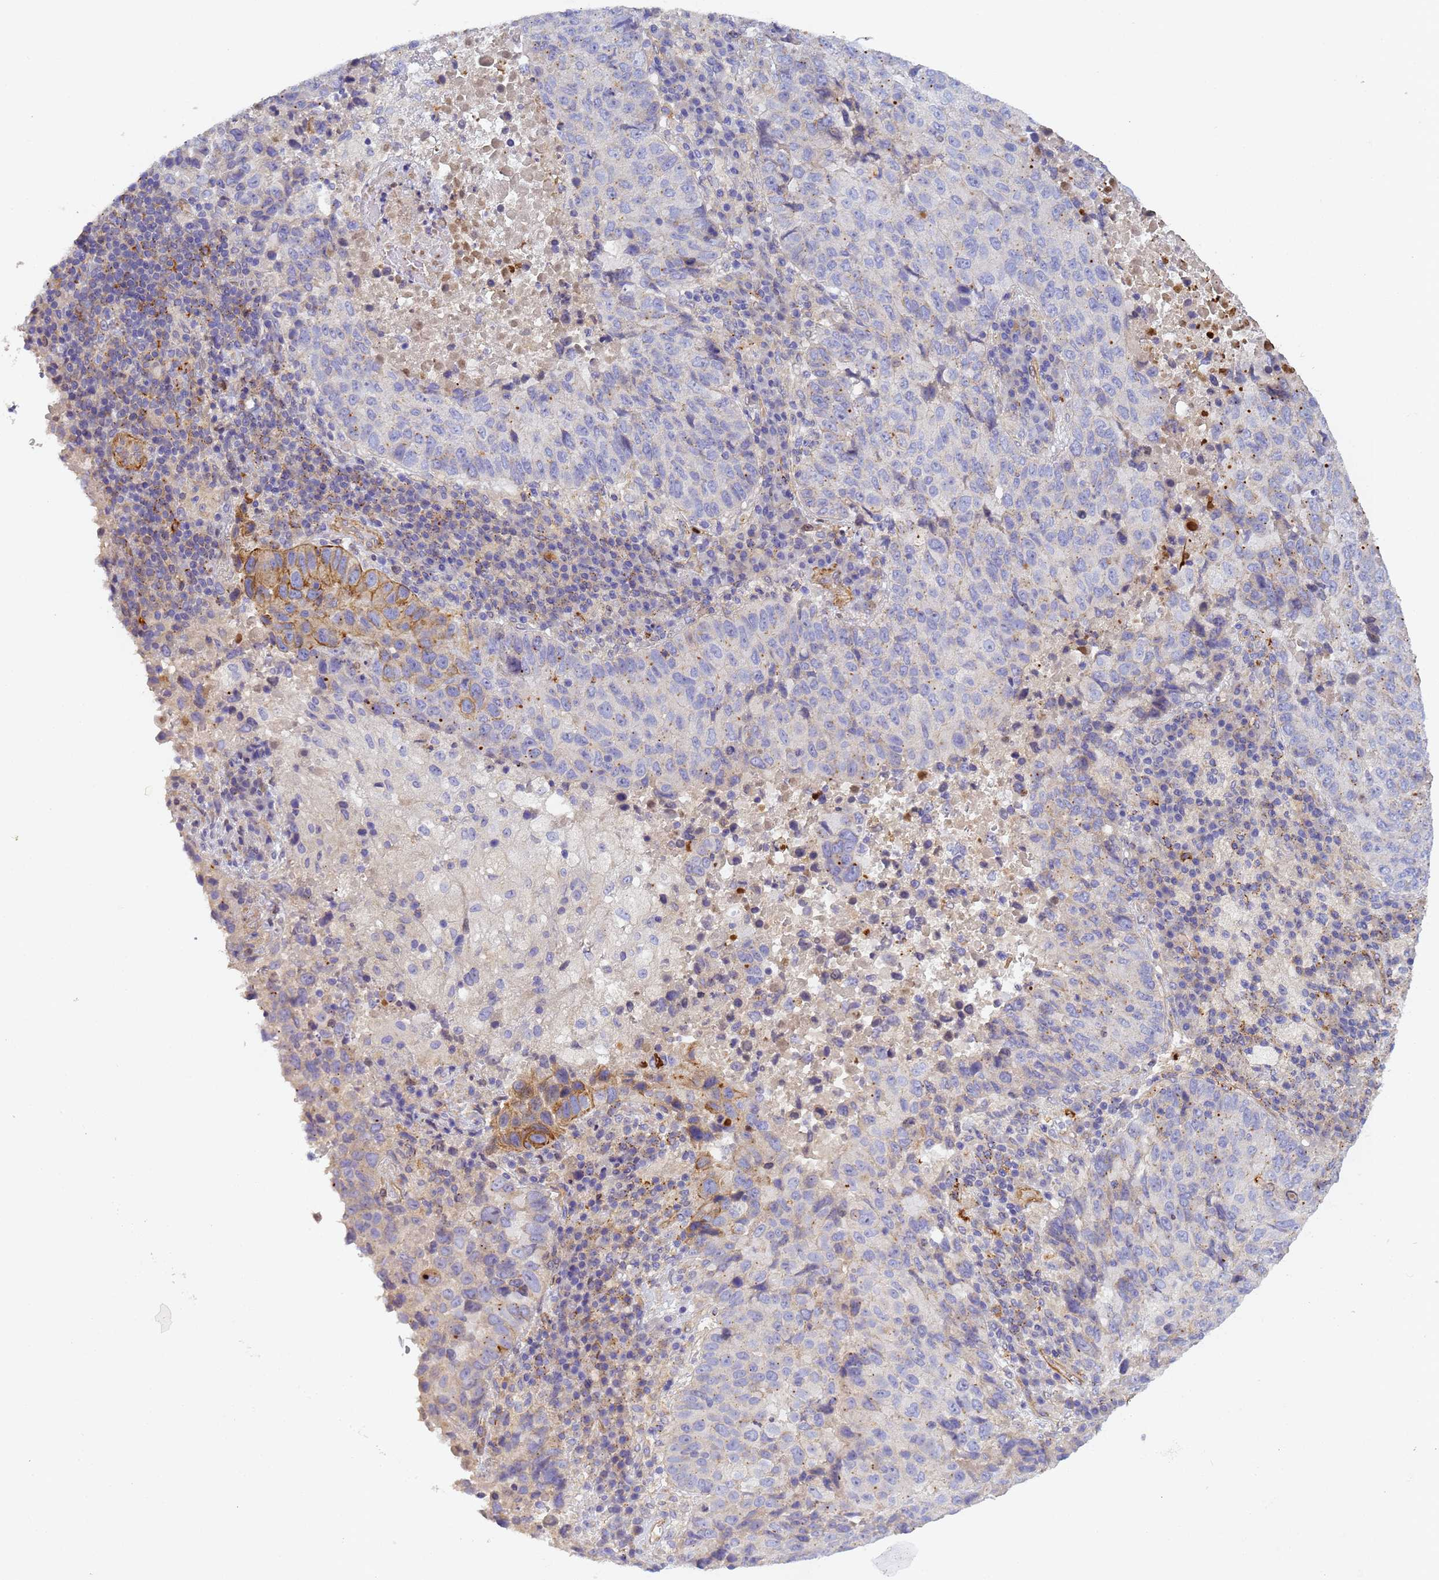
{"staining": {"intensity": "moderate", "quantity": "<25%", "location": "cytoplasmic/membranous"}, "tissue": "lung cancer", "cell_type": "Tumor cells", "image_type": "cancer", "snomed": [{"axis": "morphology", "description": "Squamous cell carcinoma, NOS"}, {"axis": "topography", "description": "Lung"}], "caption": "Squamous cell carcinoma (lung) stained for a protein (brown) displays moderate cytoplasmic/membranous positive staining in about <25% of tumor cells.", "gene": "RALGAPA2", "patient": {"sex": "male", "age": 73}}